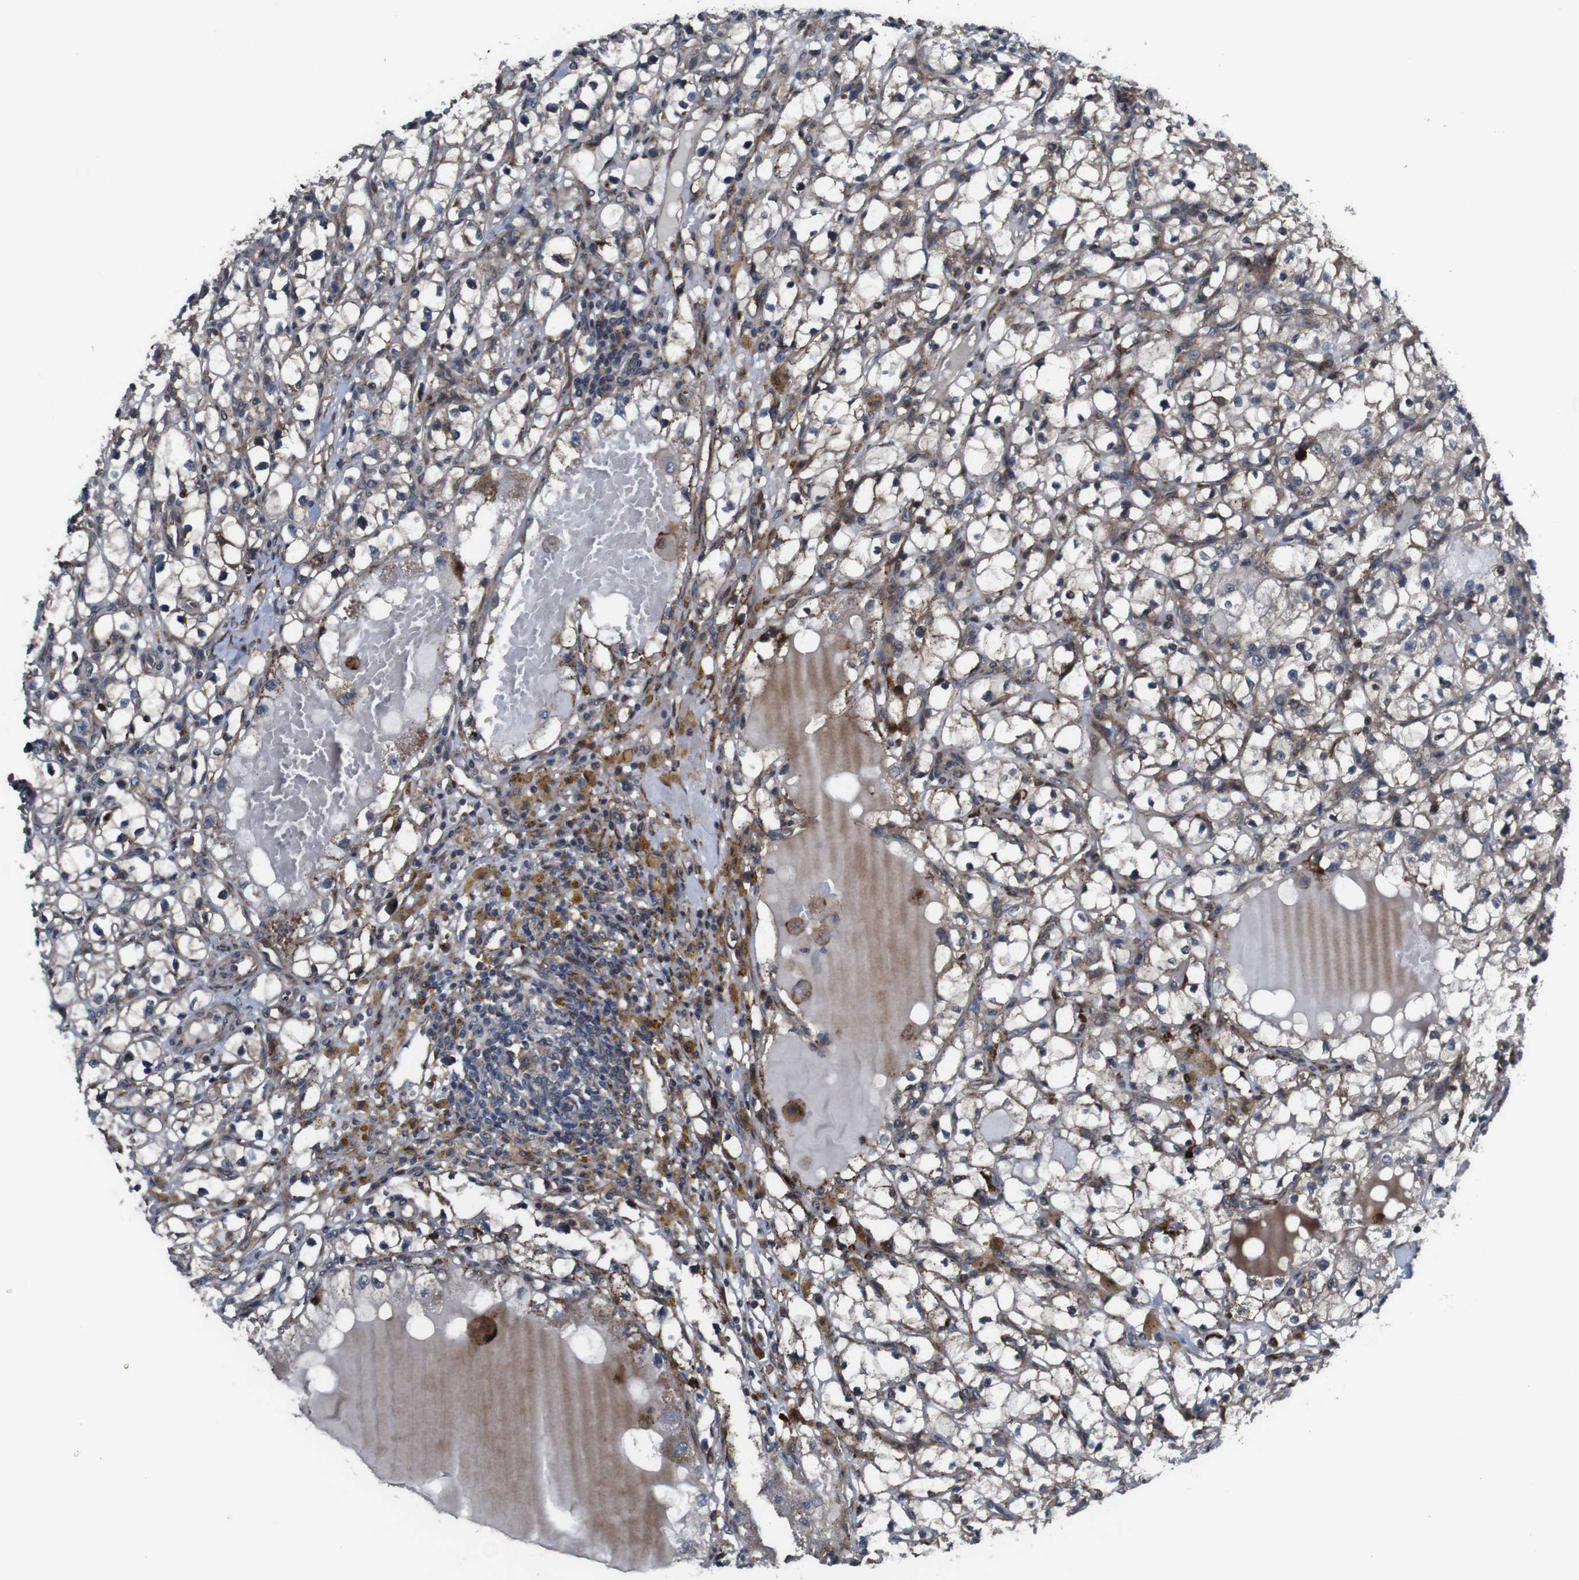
{"staining": {"intensity": "moderate", "quantity": ">75%", "location": "cytoplasmic/membranous"}, "tissue": "renal cancer", "cell_type": "Tumor cells", "image_type": "cancer", "snomed": [{"axis": "morphology", "description": "Adenocarcinoma, NOS"}, {"axis": "topography", "description": "Kidney"}], "caption": "Renal cancer stained with DAB immunohistochemistry (IHC) shows medium levels of moderate cytoplasmic/membranous staining in about >75% of tumor cells.", "gene": "PCOLCE2", "patient": {"sex": "male", "age": 56}}